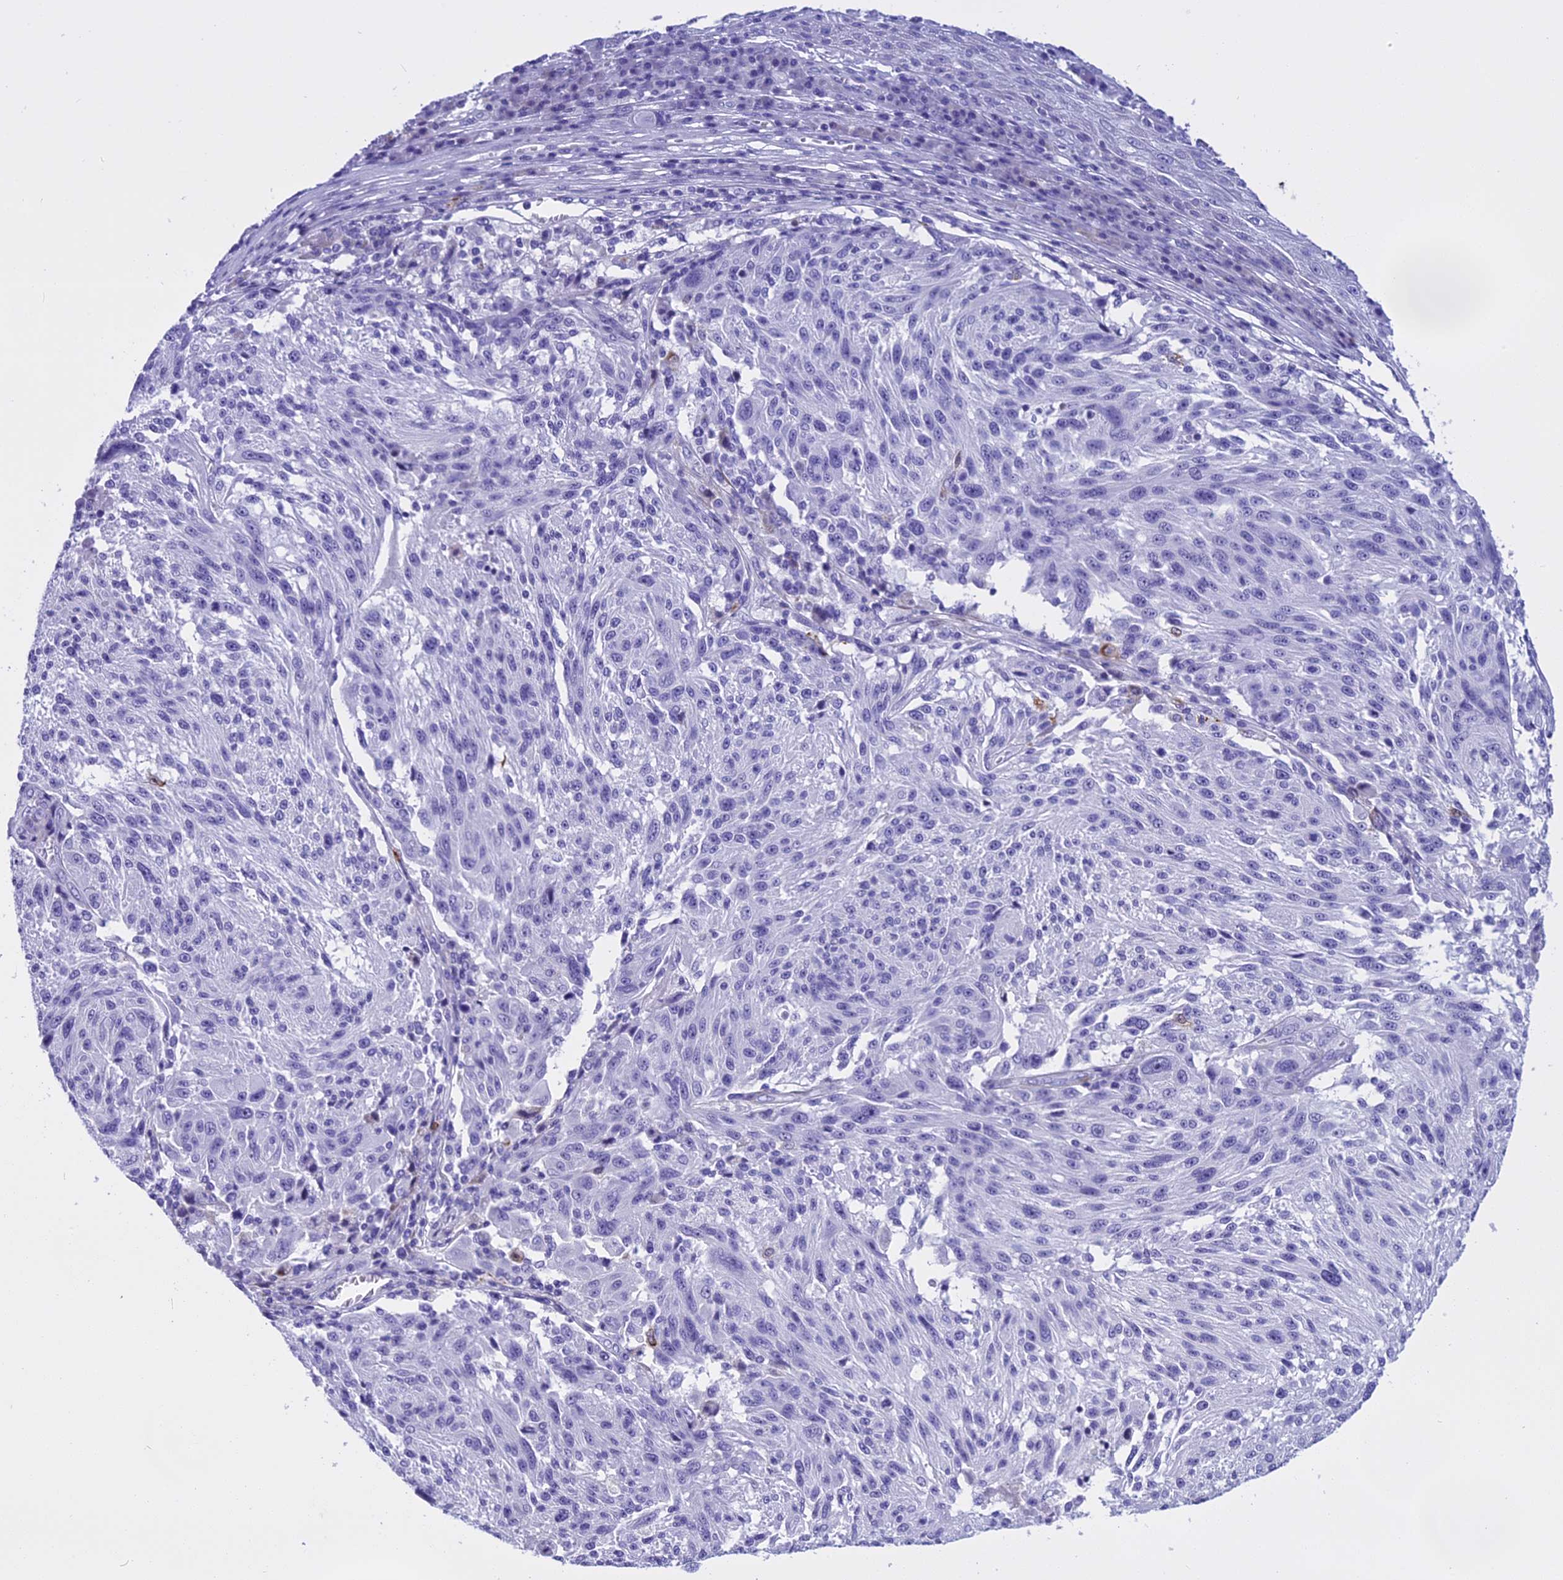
{"staining": {"intensity": "negative", "quantity": "none", "location": "none"}, "tissue": "melanoma", "cell_type": "Tumor cells", "image_type": "cancer", "snomed": [{"axis": "morphology", "description": "Malignant melanoma, NOS"}, {"axis": "topography", "description": "Skin"}], "caption": "Micrograph shows no significant protein staining in tumor cells of melanoma.", "gene": "KCTD14", "patient": {"sex": "male", "age": 53}}